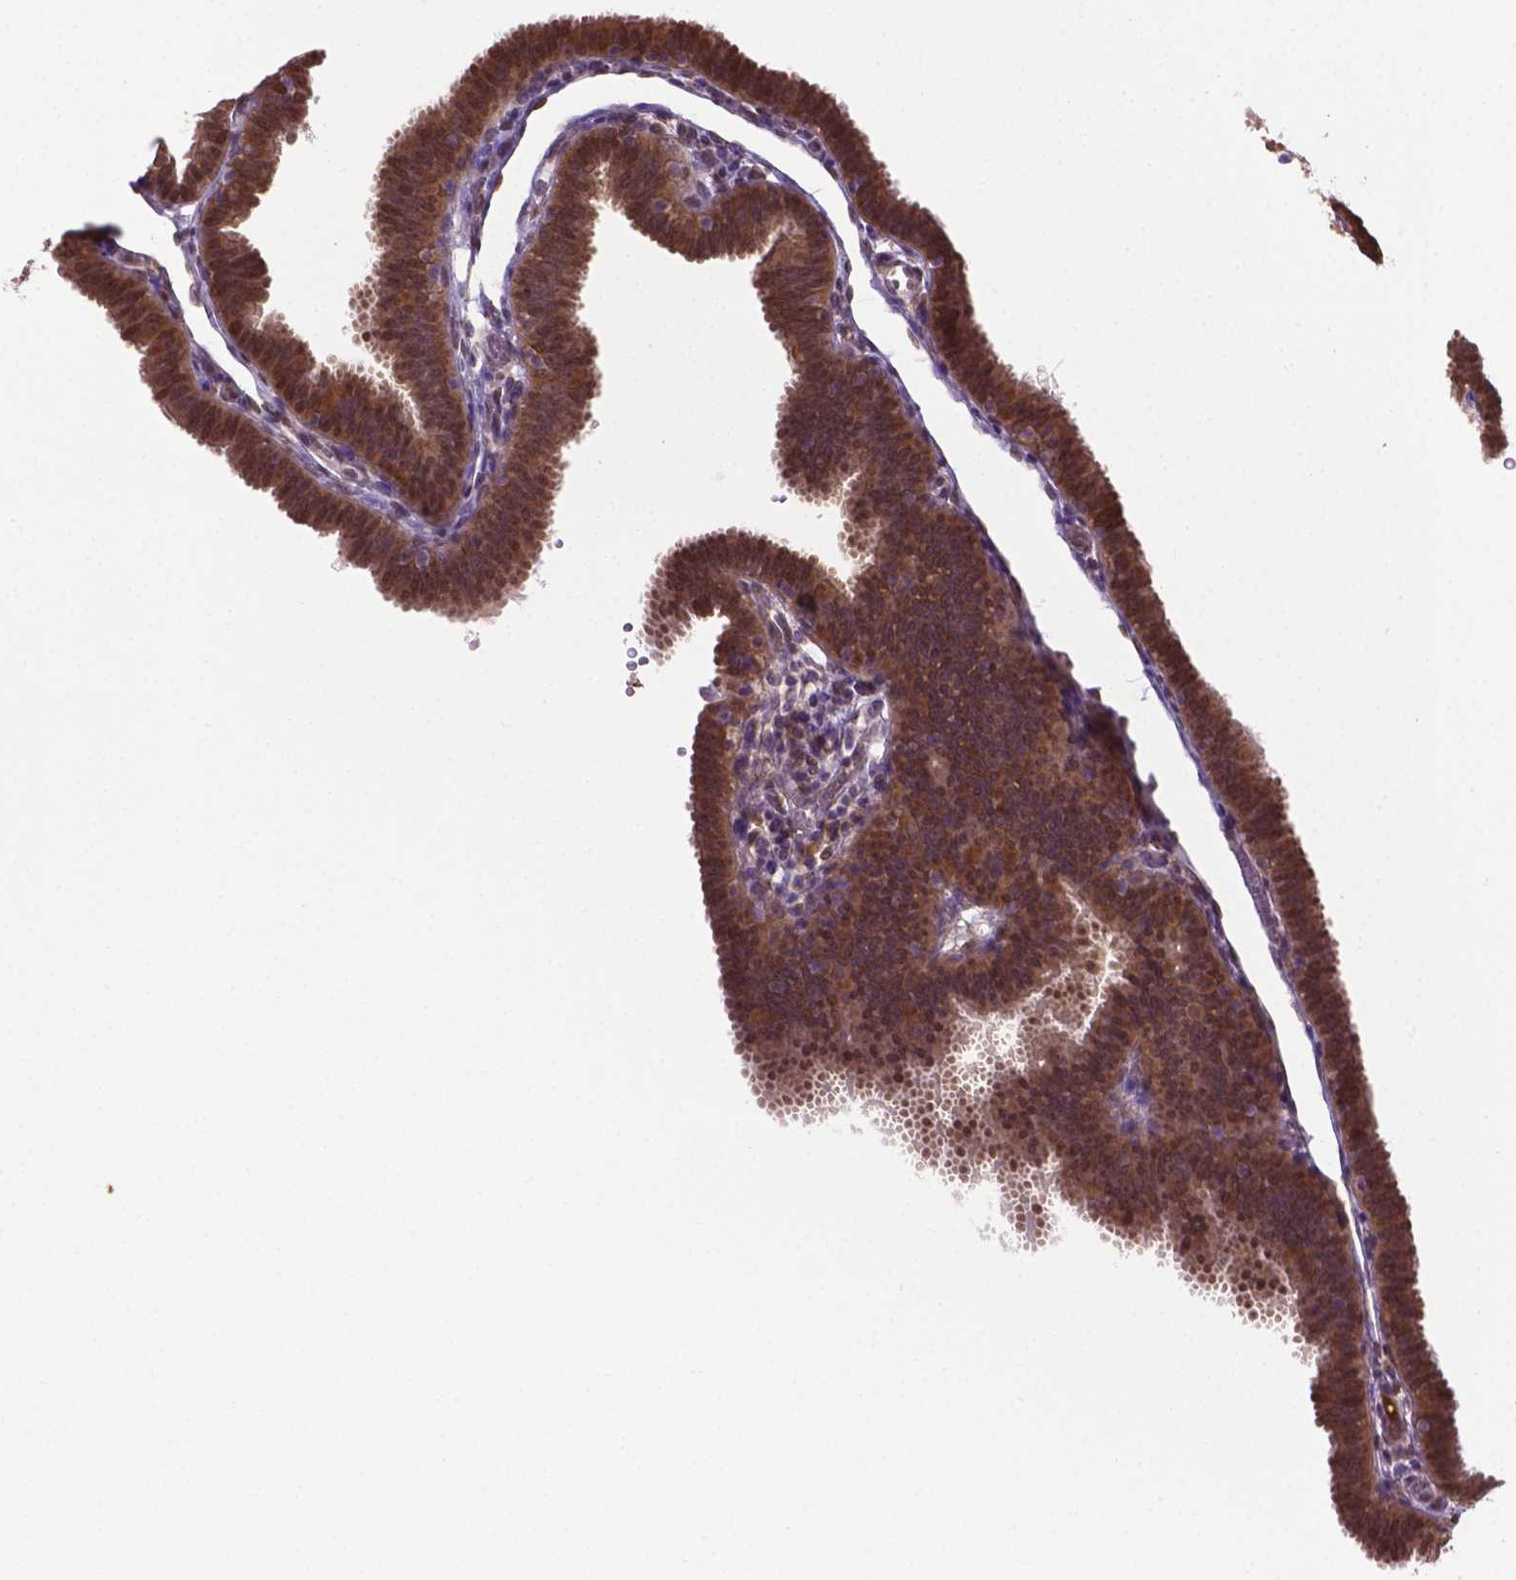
{"staining": {"intensity": "moderate", "quantity": ">75%", "location": "cytoplasmic/membranous,nuclear"}, "tissue": "fallopian tube", "cell_type": "Glandular cells", "image_type": "normal", "snomed": [{"axis": "morphology", "description": "Normal tissue, NOS"}, {"axis": "topography", "description": "Fallopian tube"}], "caption": "Immunohistochemical staining of normal human fallopian tube exhibits moderate cytoplasmic/membranous,nuclear protein staining in approximately >75% of glandular cells. (DAB IHC, brown staining for protein, blue staining for nuclei).", "gene": "ENSG00000289700", "patient": {"sex": "female", "age": 25}}